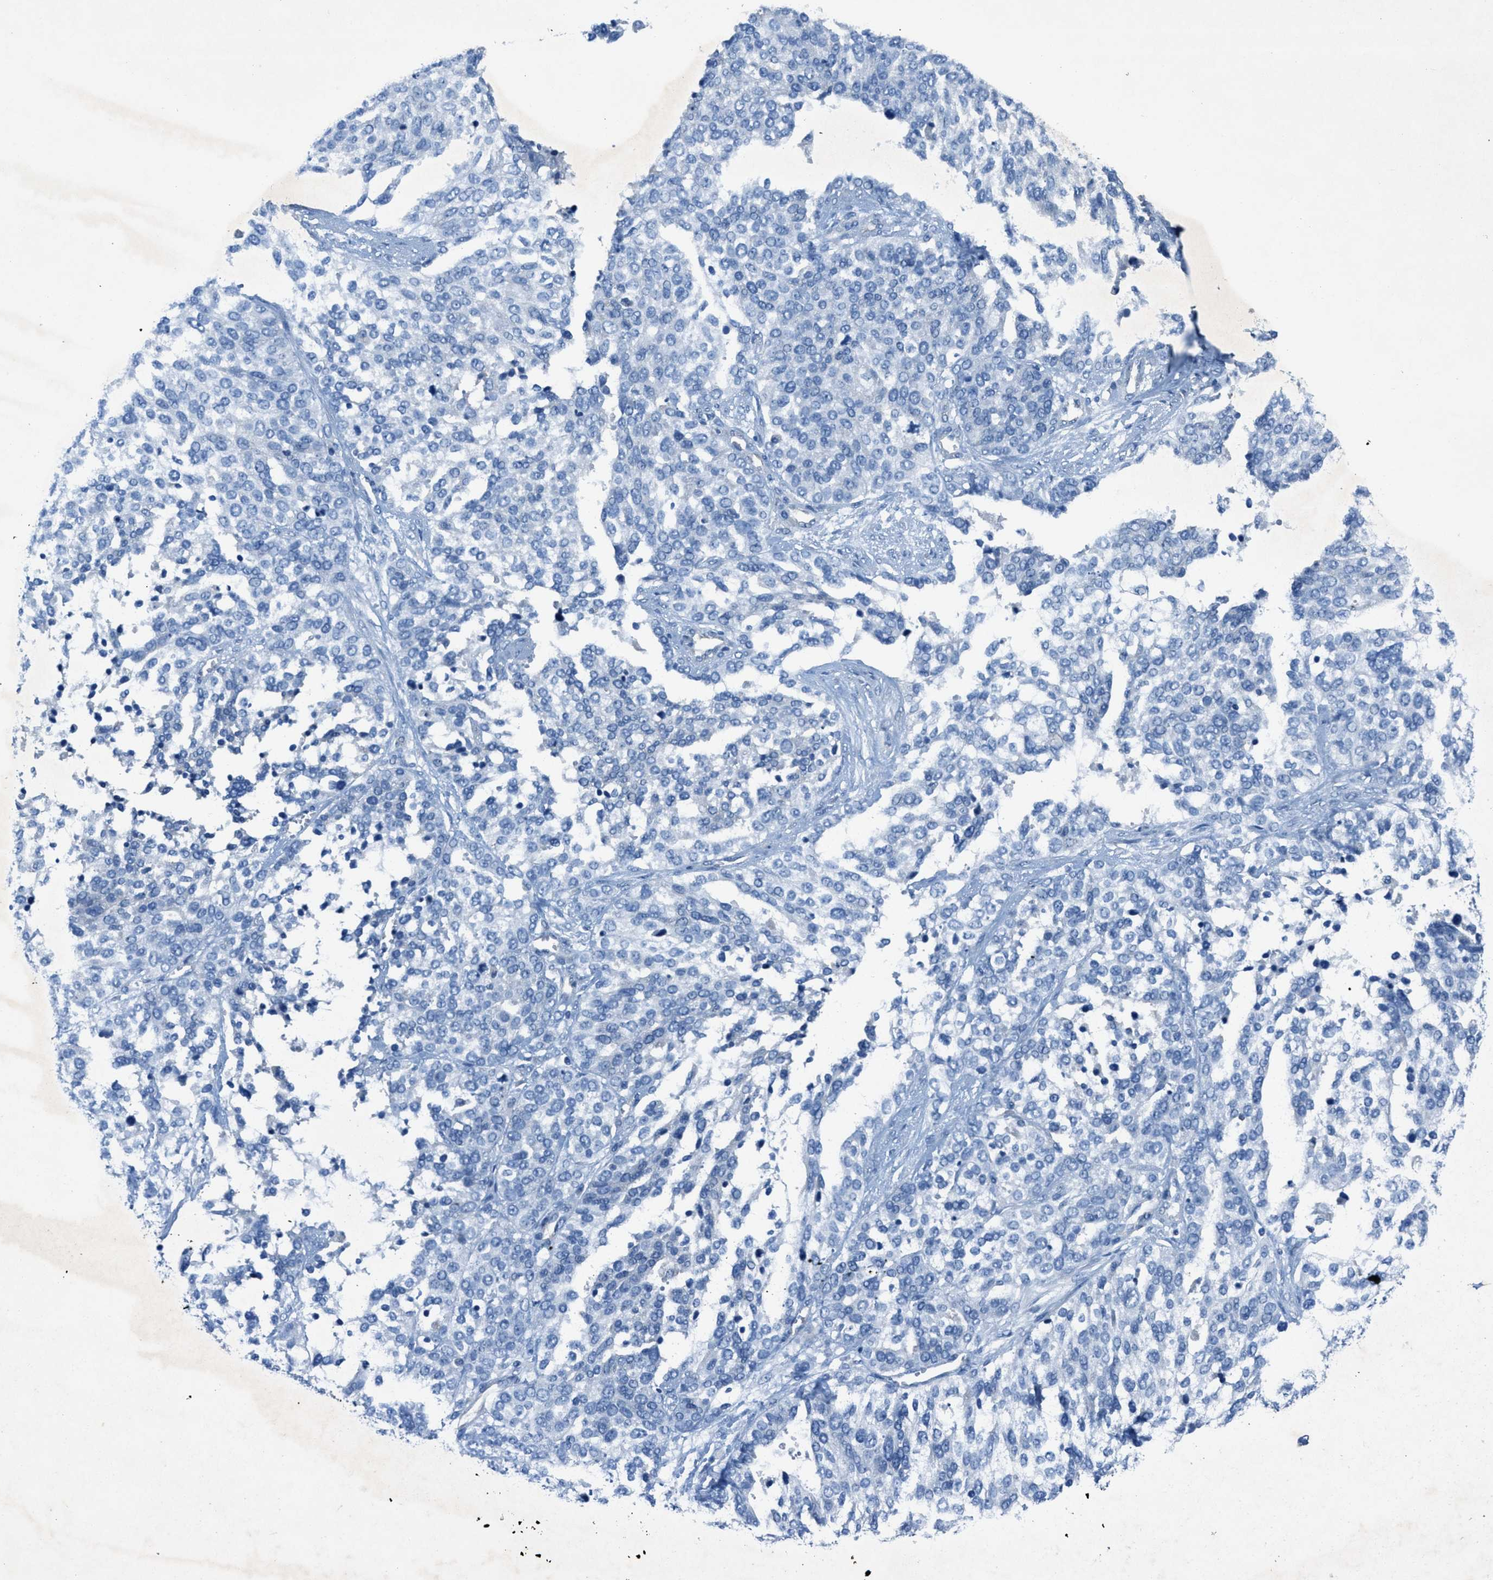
{"staining": {"intensity": "negative", "quantity": "none", "location": "none"}, "tissue": "ovarian cancer", "cell_type": "Tumor cells", "image_type": "cancer", "snomed": [{"axis": "morphology", "description": "Cystadenocarcinoma, serous, NOS"}, {"axis": "topography", "description": "Ovary"}], "caption": "Ovarian cancer (serous cystadenocarcinoma) was stained to show a protein in brown. There is no significant positivity in tumor cells.", "gene": "GALNT17", "patient": {"sex": "female", "age": 44}}